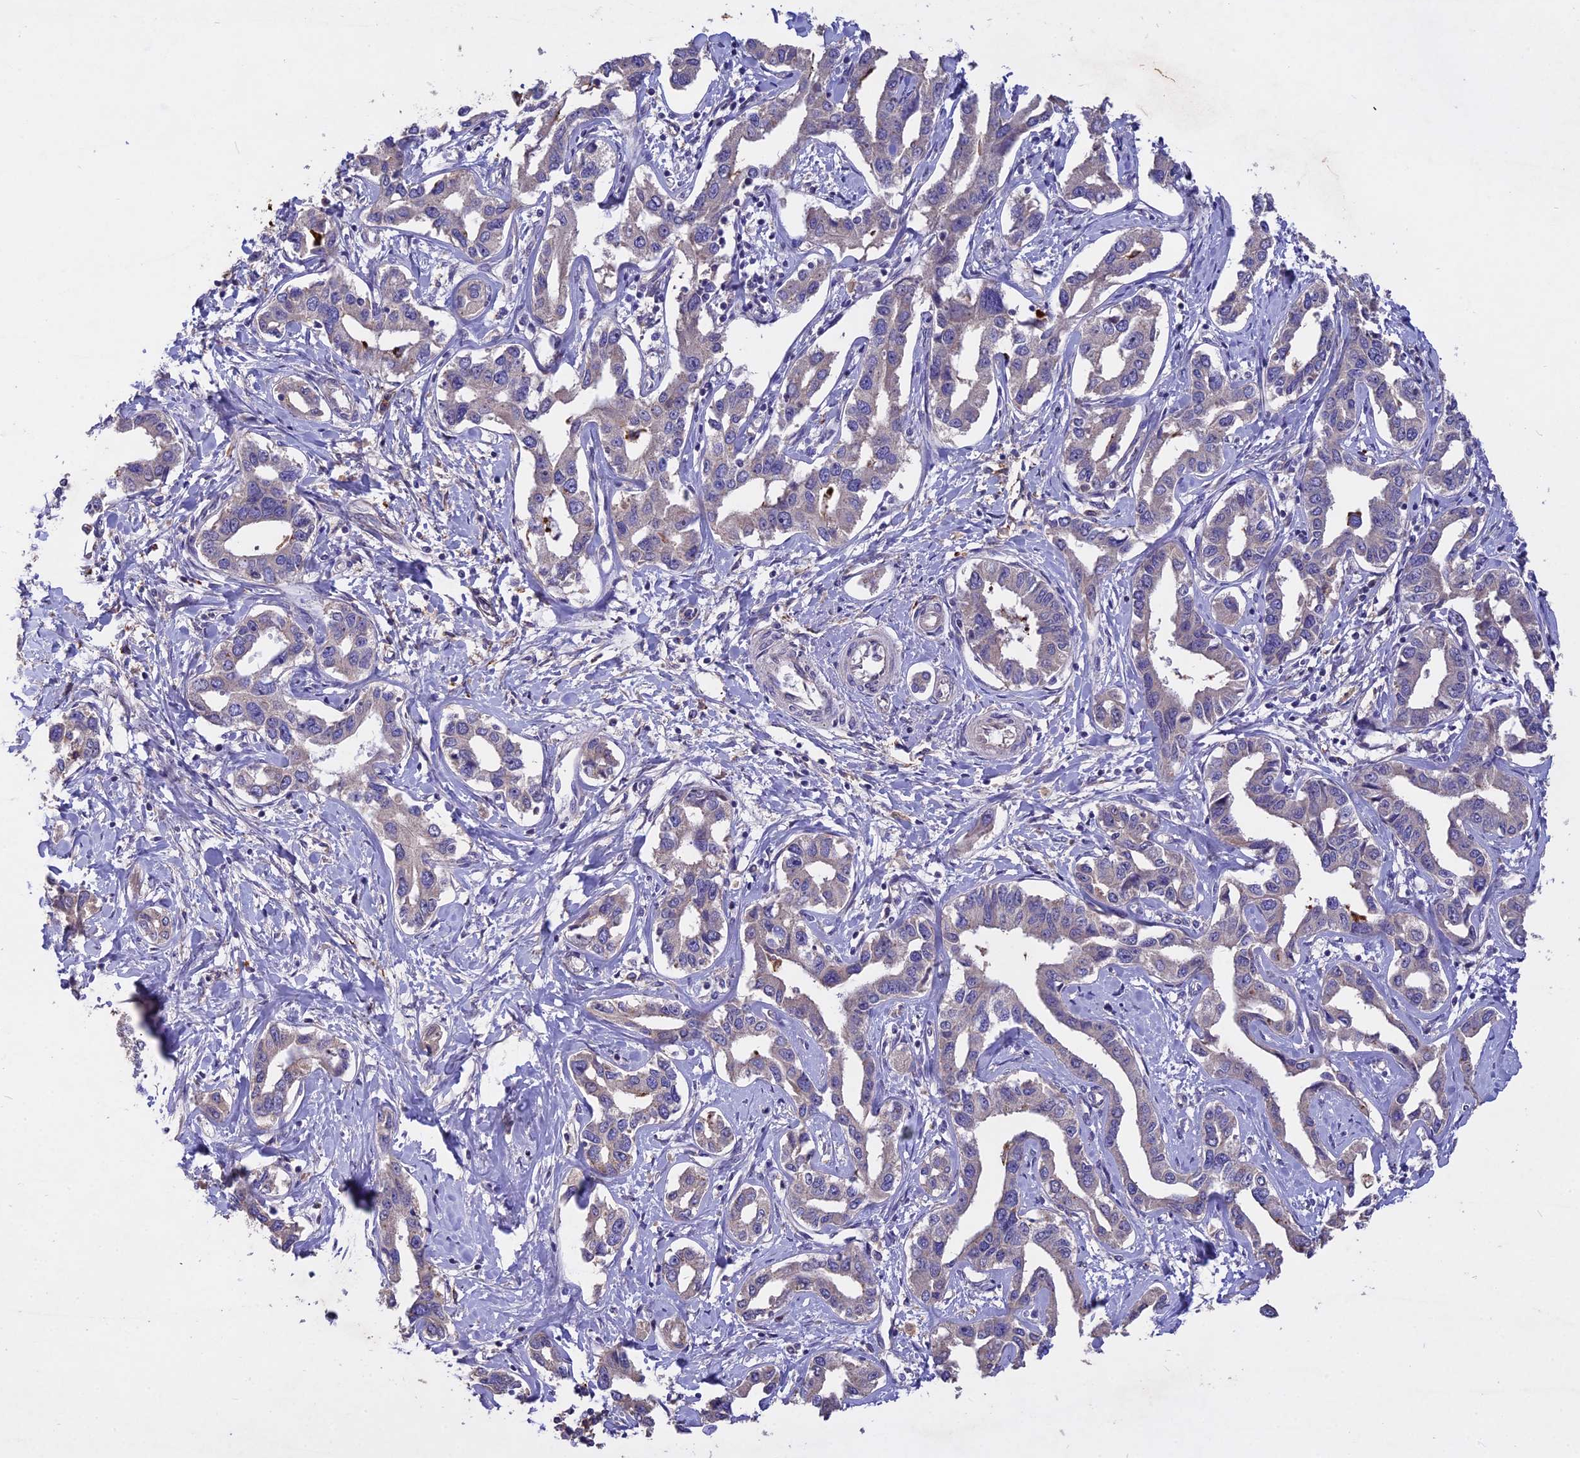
{"staining": {"intensity": "weak", "quantity": "25%-75%", "location": "cytoplasmic/membranous"}, "tissue": "liver cancer", "cell_type": "Tumor cells", "image_type": "cancer", "snomed": [{"axis": "morphology", "description": "Cholangiocarcinoma"}, {"axis": "topography", "description": "Liver"}], "caption": "Immunohistochemistry (IHC) photomicrograph of neoplastic tissue: human liver cholangiocarcinoma stained using immunohistochemistry (IHC) shows low levels of weak protein expression localized specifically in the cytoplasmic/membranous of tumor cells, appearing as a cytoplasmic/membranous brown color.", "gene": "SLC26A4", "patient": {"sex": "male", "age": 59}}